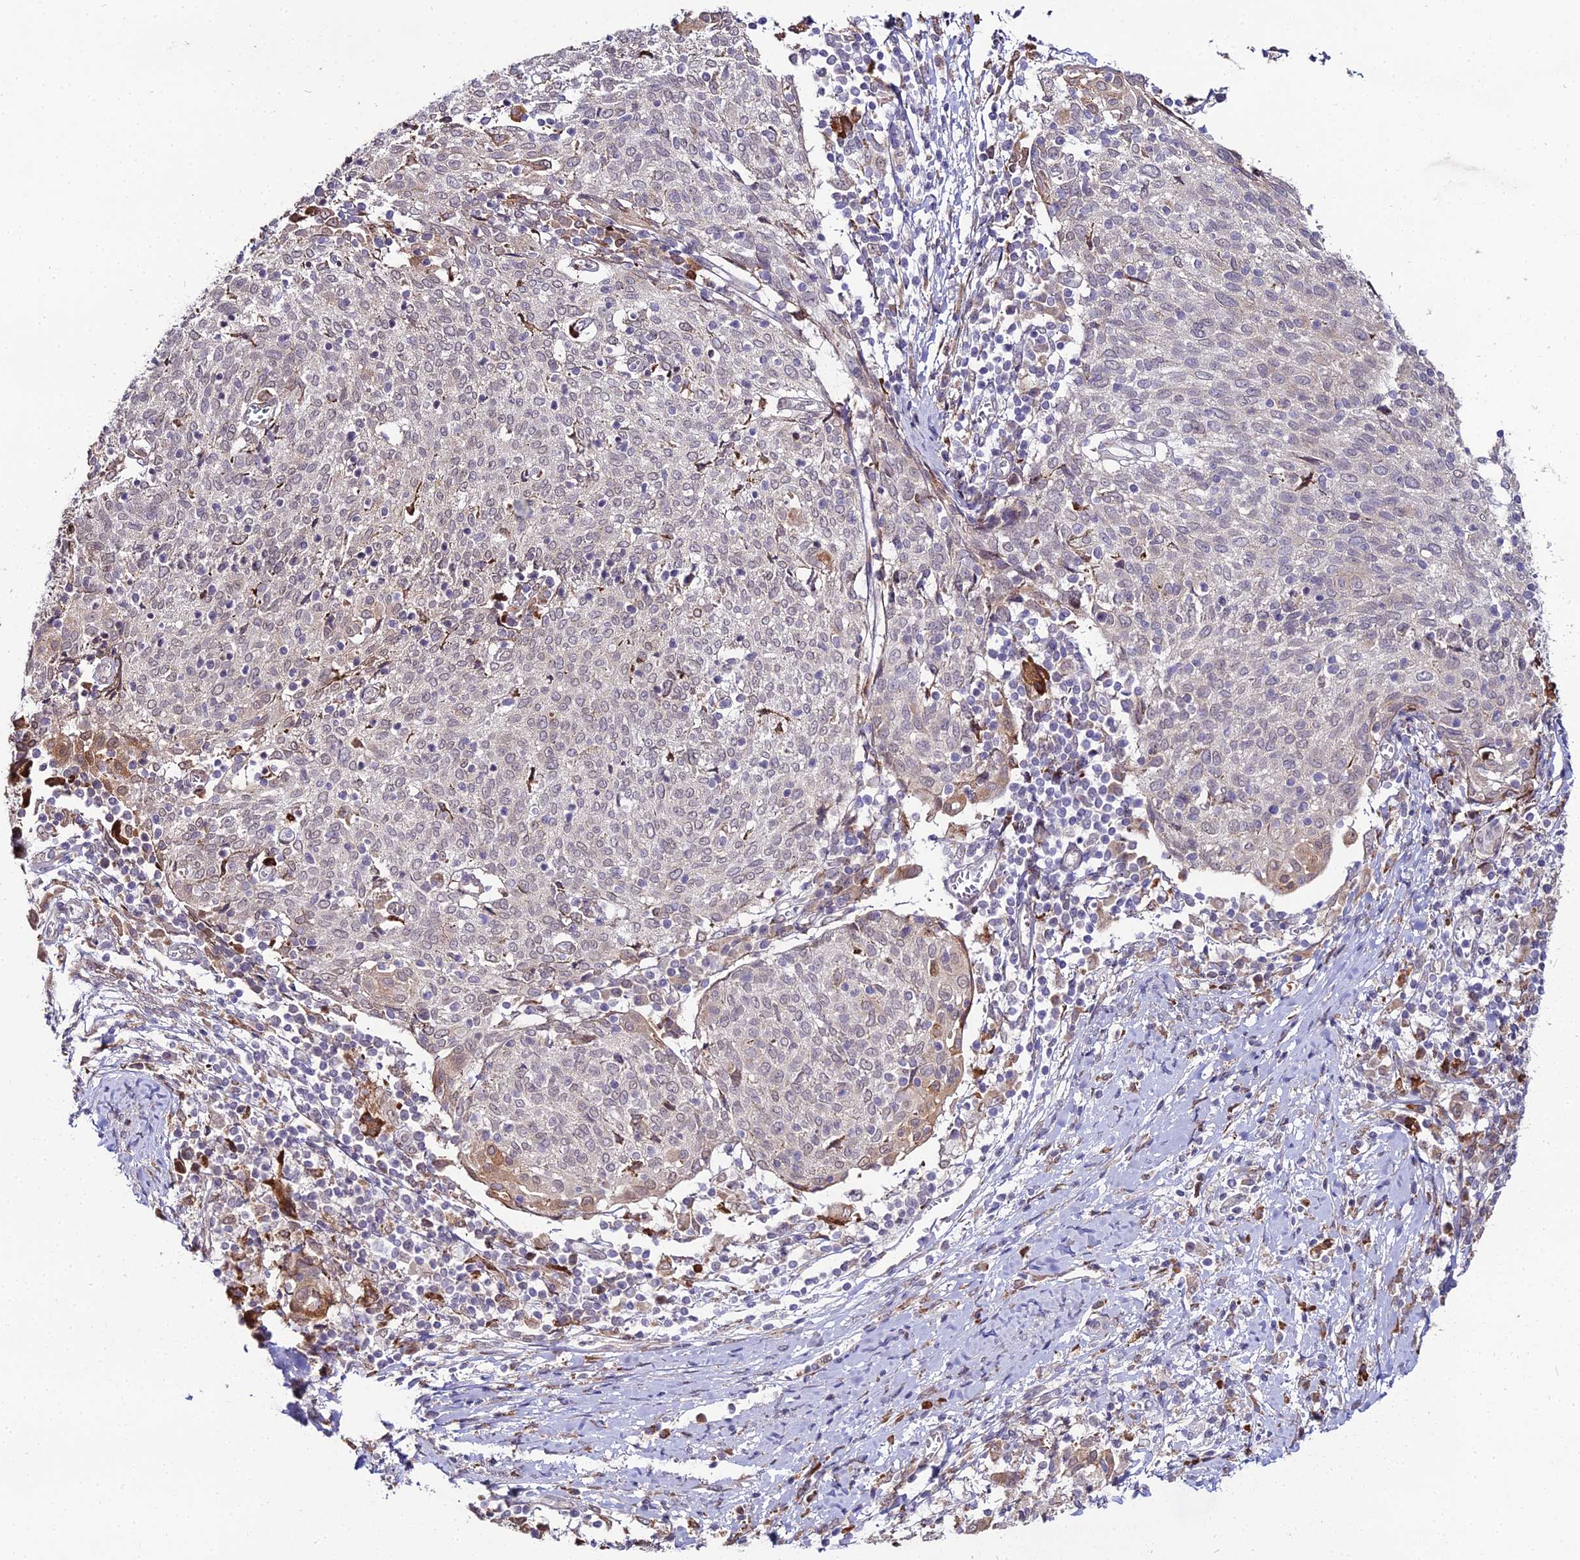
{"staining": {"intensity": "moderate", "quantity": "<25%", "location": "cytoplasmic/membranous"}, "tissue": "cervical cancer", "cell_type": "Tumor cells", "image_type": "cancer", "snomed": [{"axis": "morphology", "description": "Squamous cell carcinoma, NOS"}, {"axis": "topography", "description": "Cervix"}], "caption": "The image shows immunohistochemical staining of squamous cell carcinoma (cervical). There is moderate cytoplasmic/membranous expression is appreciated in about <25% of tumor cells. Ihc stains the protein in brown and the nuclei are stained blue.", "gene": "TROAP", "patient": {"sex": "female", "age": 52}}